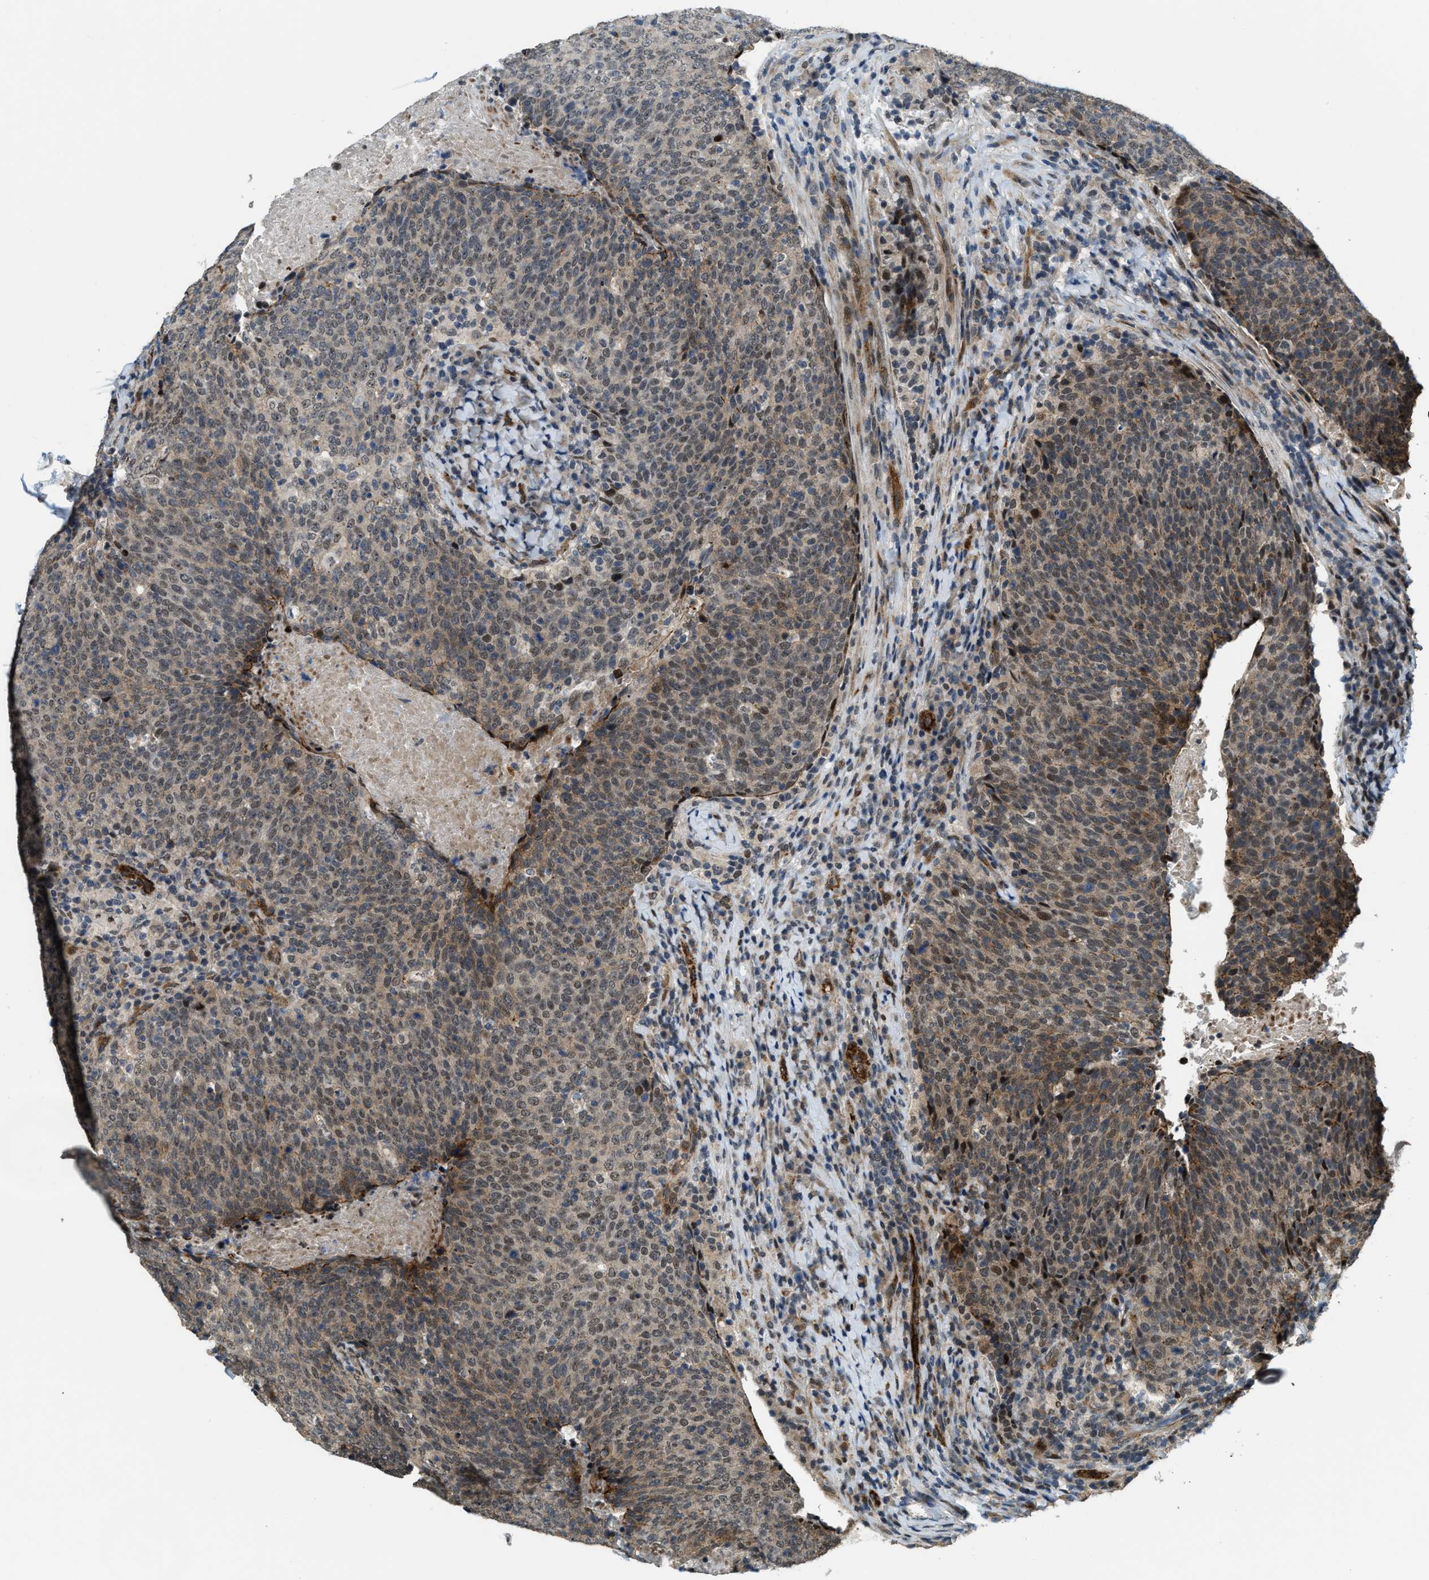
{"staining": {"intensity": "weak", "quantity": ">75%", "location": "cytoplasmic/membranous,nuclear"}, "tissue": "head and neck cancer", "cell_type": "Tumor cells", "image_type": "cancer", "snomed": [{"axis": "morphology", "description": "Squamous cell carcinoma, NOS"}, {"axis": "morphology", "description": "Squamous cell carcinoma, metastatic, NOS"}, {"axis": "topography", "description": "Lymph node"}, {"axis": "topography", "description": "Head-Neck"}], "caption": "IHC micrograph of neoplastic tissue: head and neck metastatic squamous cell carcinoma stained using IHC reveals low levels of weak protein expression localized specifically in the cytoplasmic/membranous and nuclear of tumor cells, appearing as a cytoplasmic/membranous and nuclear brown color.", "gene": "DPF2", "patient": {"sex": "male", "age": 62}}